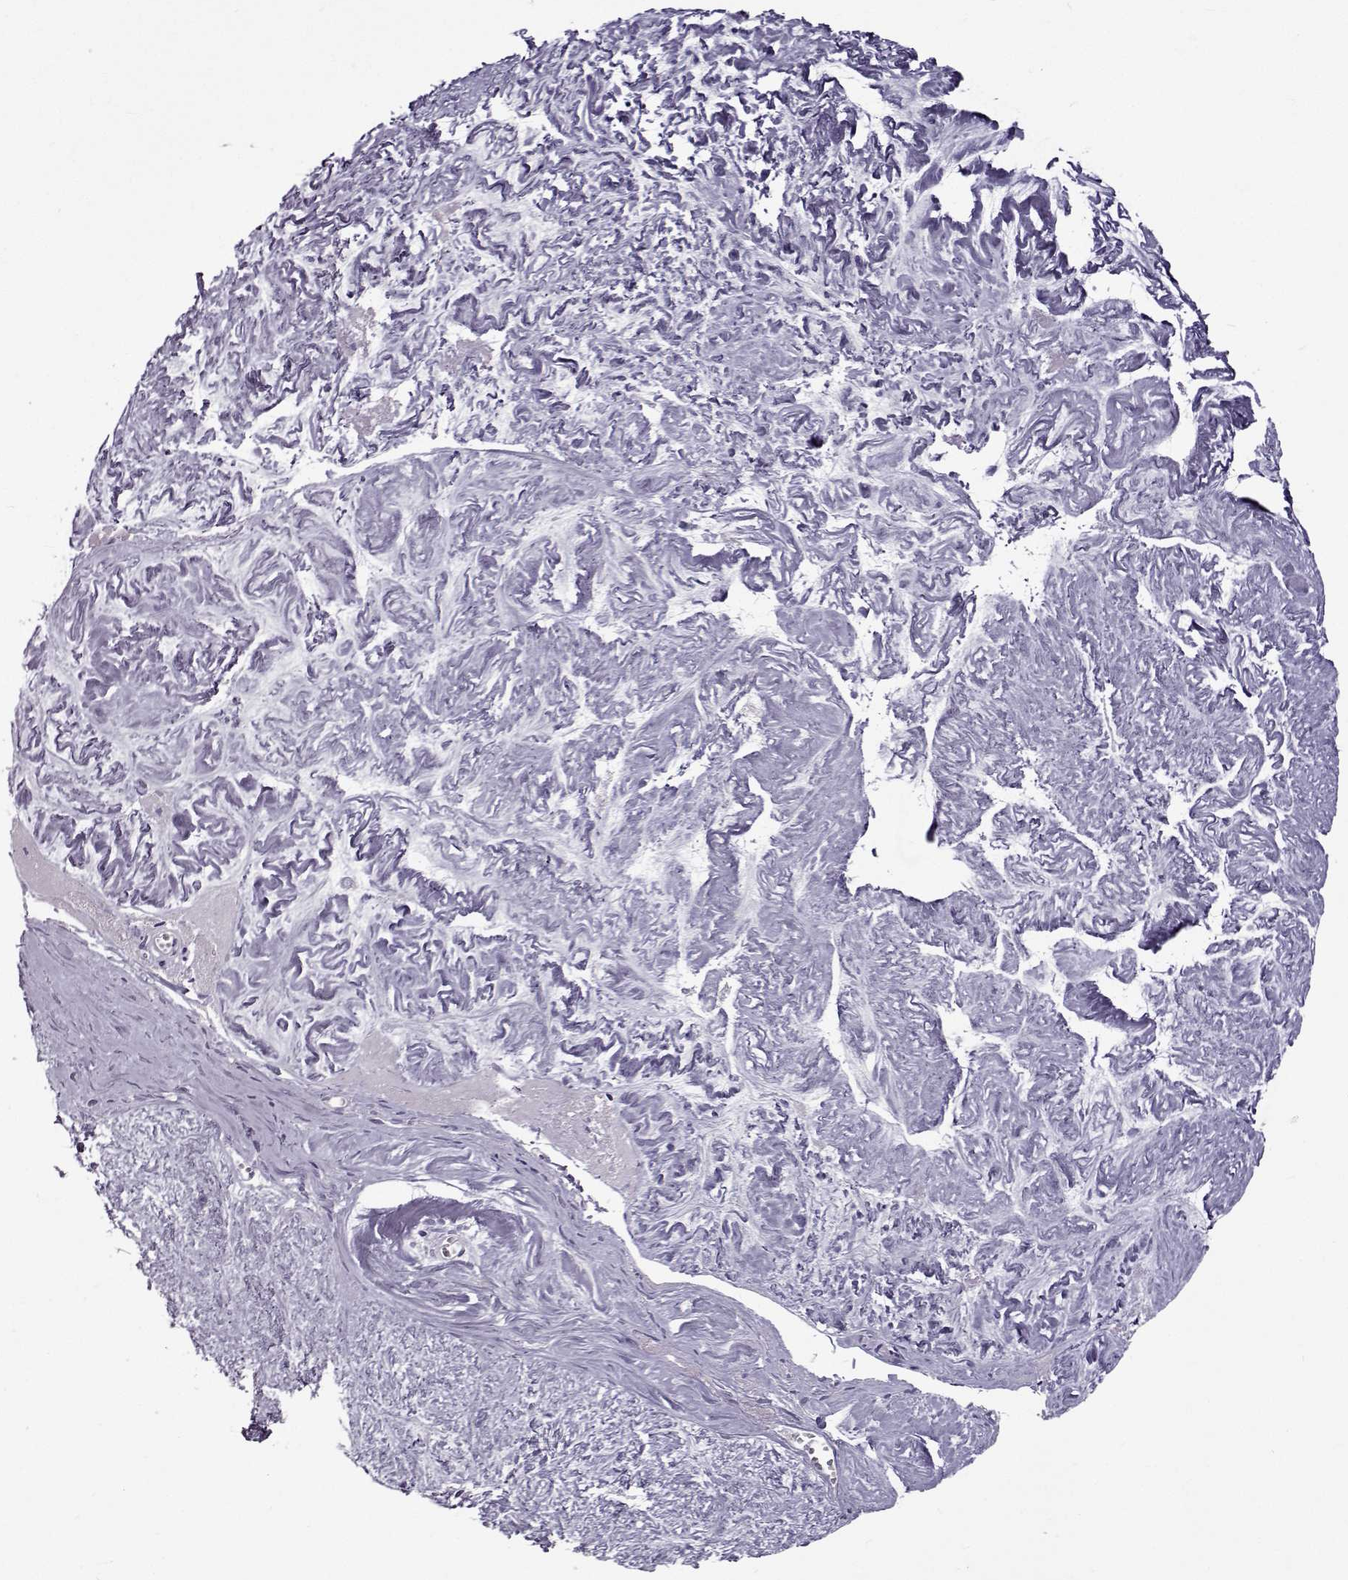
{"staining": {"intensity": "negative", "quantity": "none", "location": "none"}, "tissue": "ovarian cancer", "cell_type": "Tumor cells", "image_type": "cancer", "snomed": [{"axis": "morphology", "description": "Cystadenocarcinoma, mucinous, NOS"}, {"axis": "topography", "description": "Ovary"}], "caption": "IHC image of neoplastic tissue: ovarian cancer stained with DAB displays no significant protein staining in tumor cells.", "gene": "CLN6", "patient": {"sex": "female", "age": 90}}